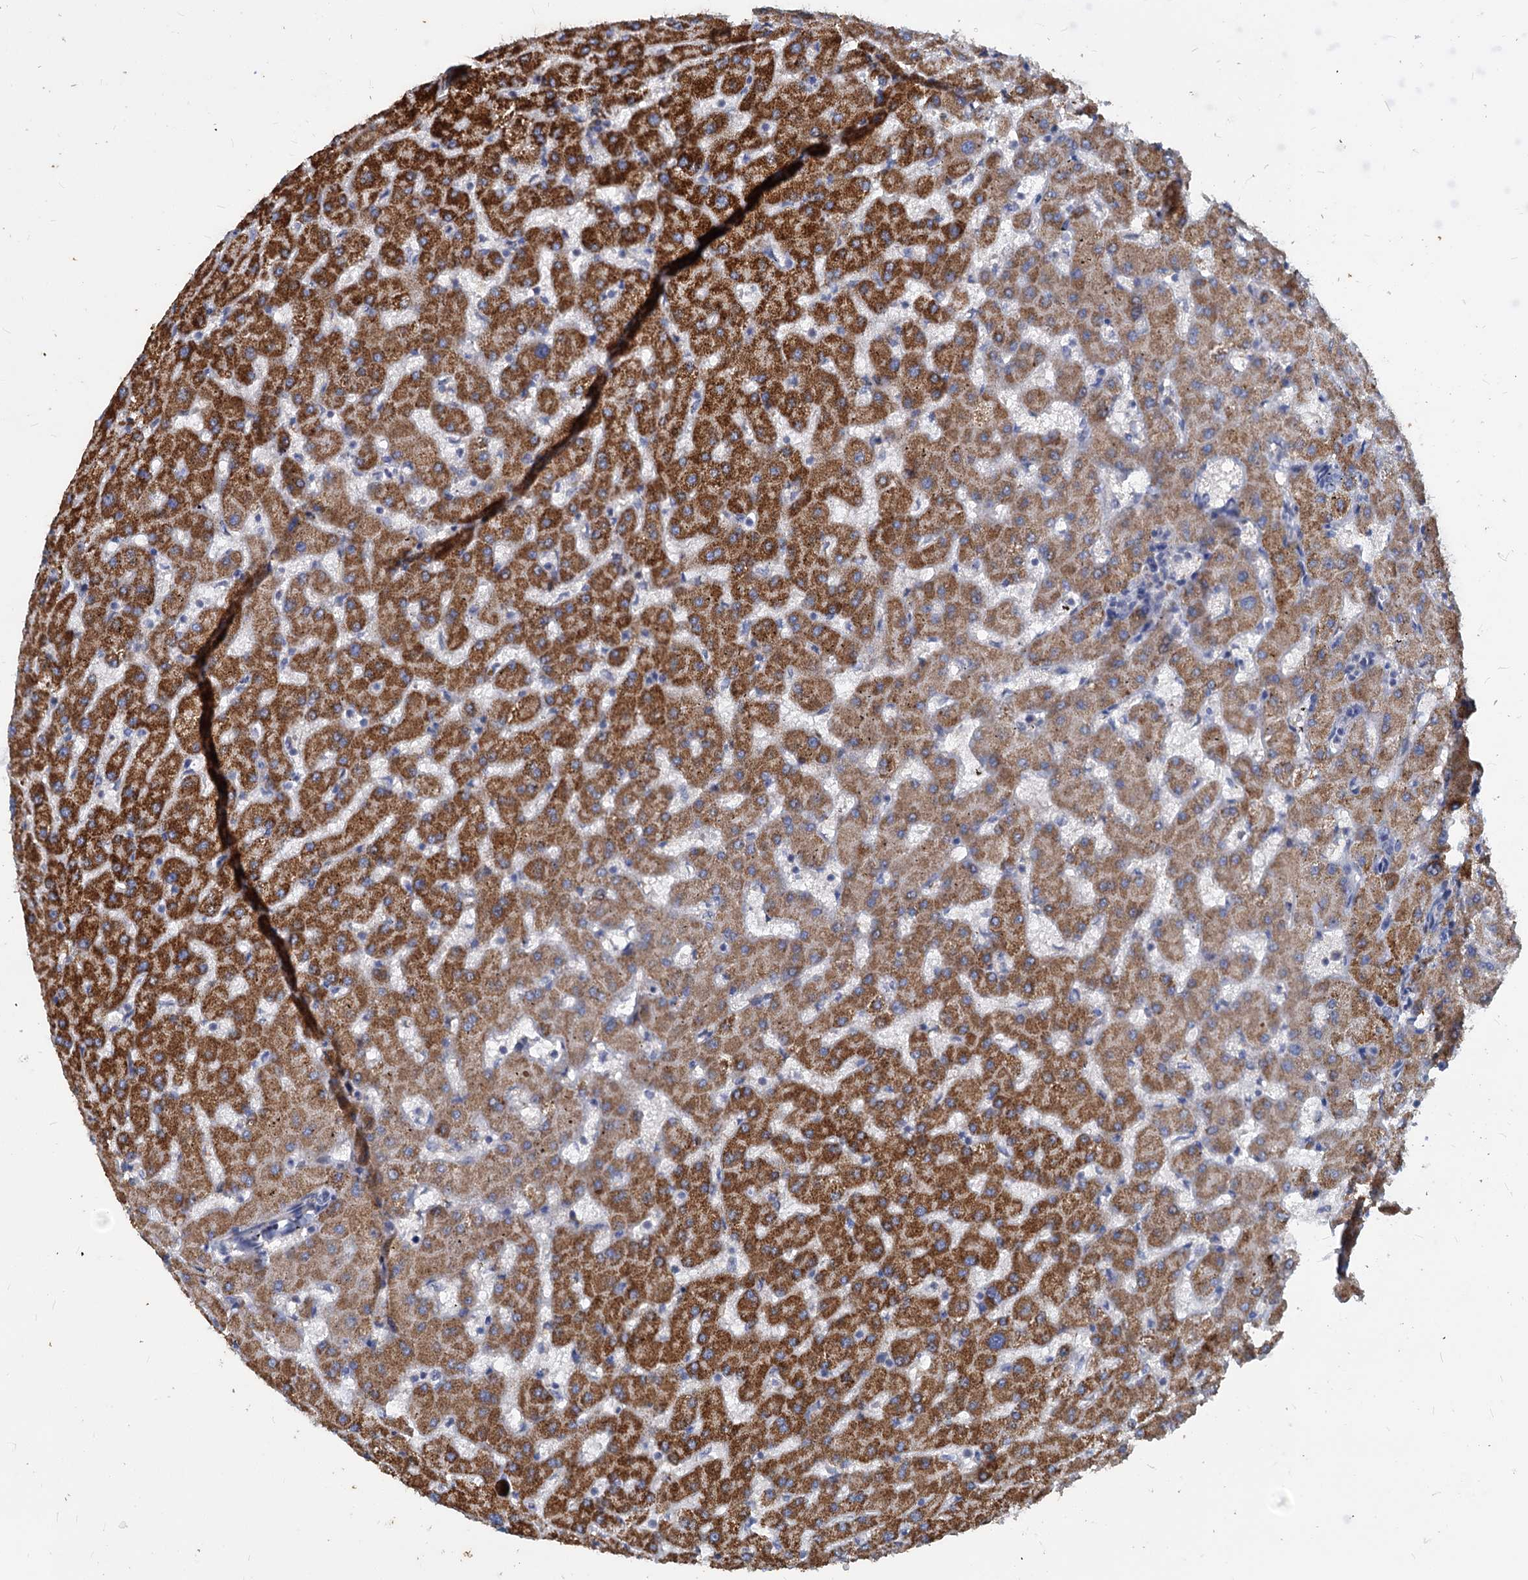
{"staining": {"intensity": "negative", "quantity": "none", "location": "none"}, "tissue": "liver", "cell_type": "Cholangiocytes", "image_type": "normal", "snomed": [{"axis": "morphology", "description": "Normal tissue, NOS"}, {"axis": "topography", "description": "Liver"}], "caption": "DAB (3,3'-diaminobenzidine) immunohistochemical staining of normal human liver demonstrates no significant staining in cholangiocytes.", "gene": "DEPDC4", "patient": {"sex": "female", "age": 63}}